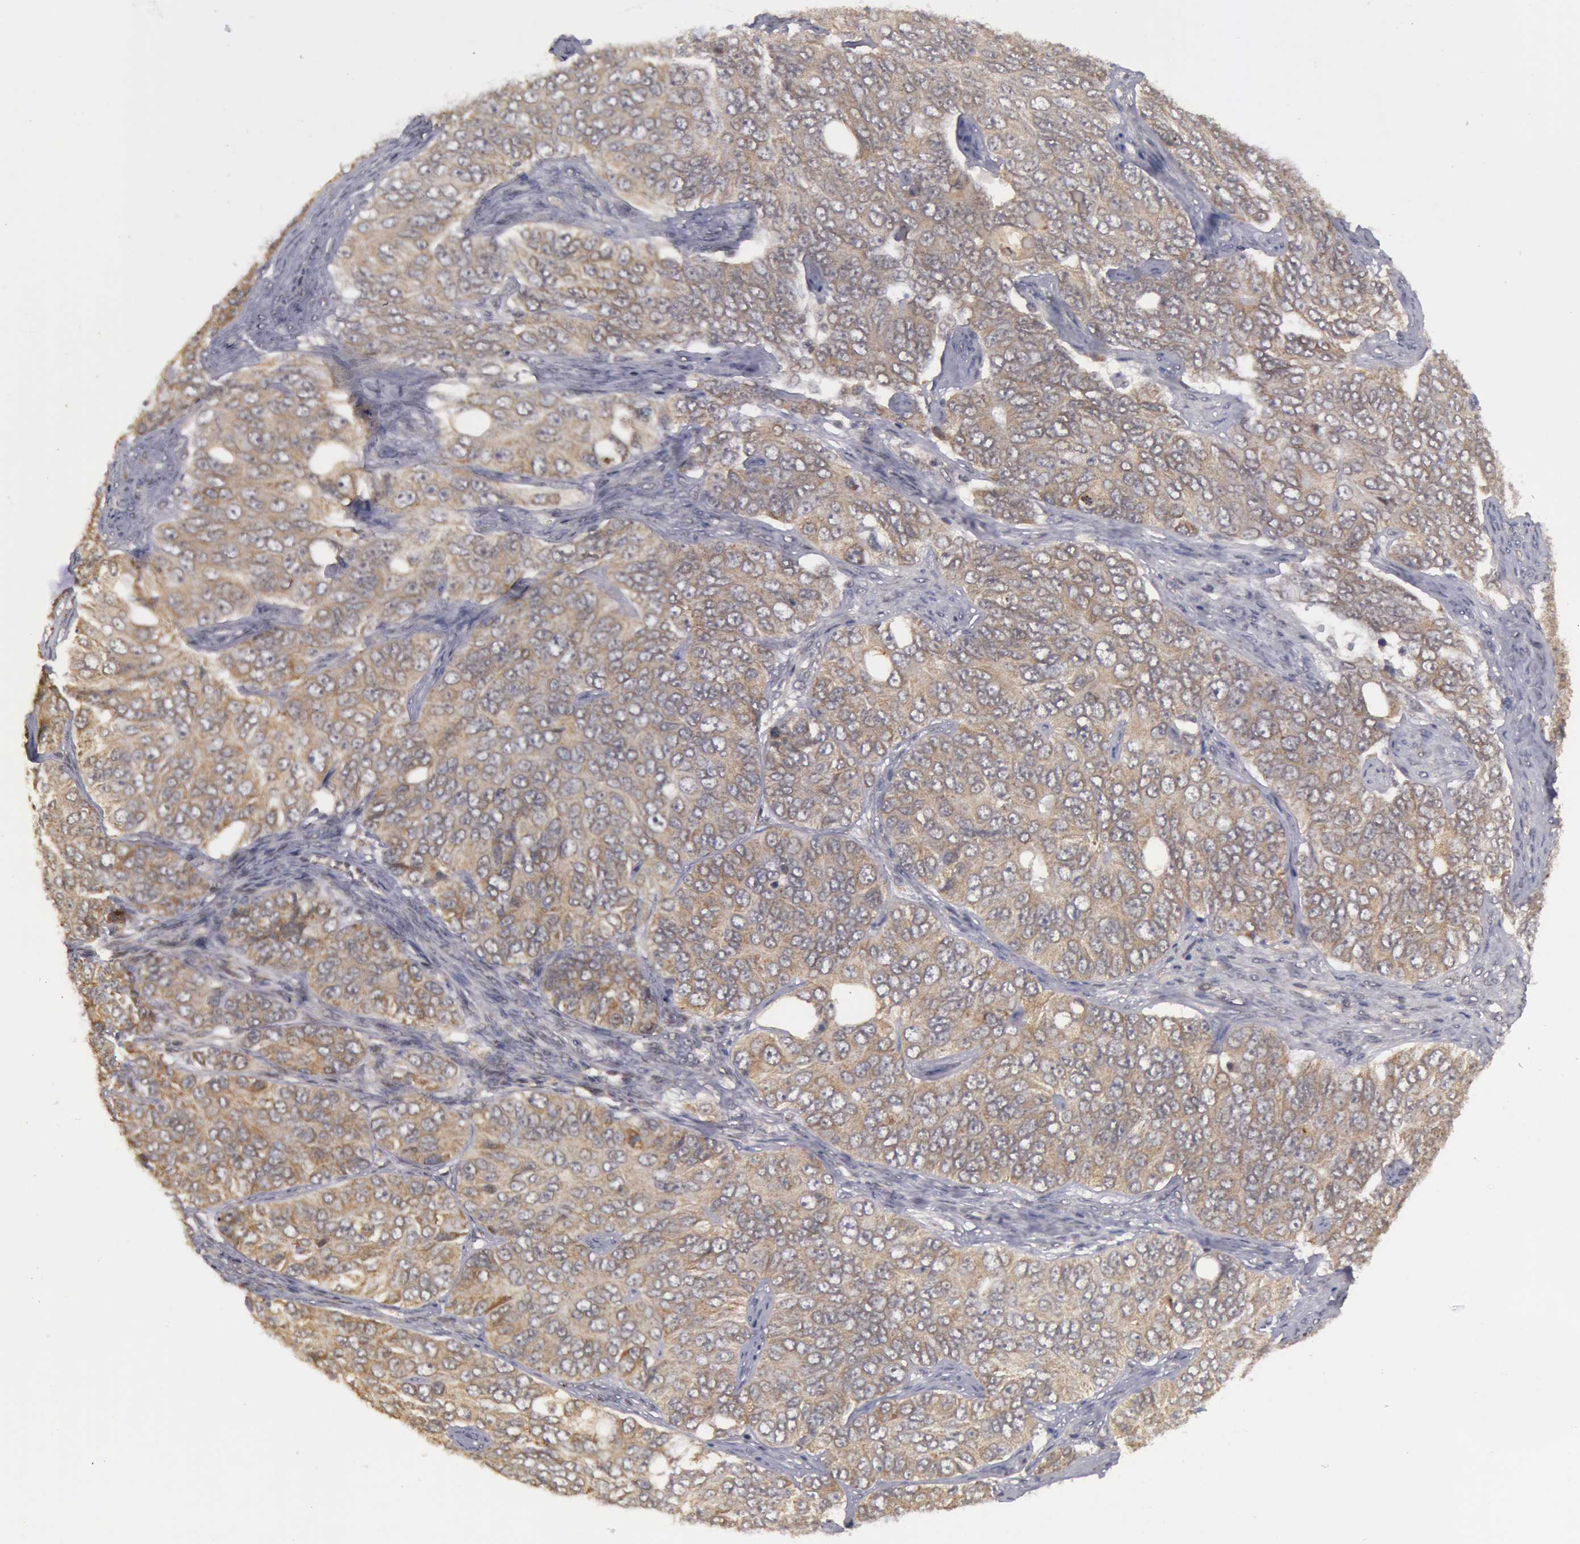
{"staining": {"intensity": "moderate", "quantity": "25%-75%", "location": "cytoplasmic/membranous"}, "tissue": "ovarian cancer", "cell_type": "Tumor cells", "image_type": "cancer", "snomed": [{"axis": "morphology", "description": "Carcinoma, endometroid"}, {"axis": "topography", "description": "Ovary"}], "caption": "Tumor cells reveal medium levels of moderate cytoplasmic/membranous positivity in about 25%-75% of cells in human ovarian endometroid carcinoma.", "gene": "GLIS1", "patient": {"sex": "female", "age": 51}}